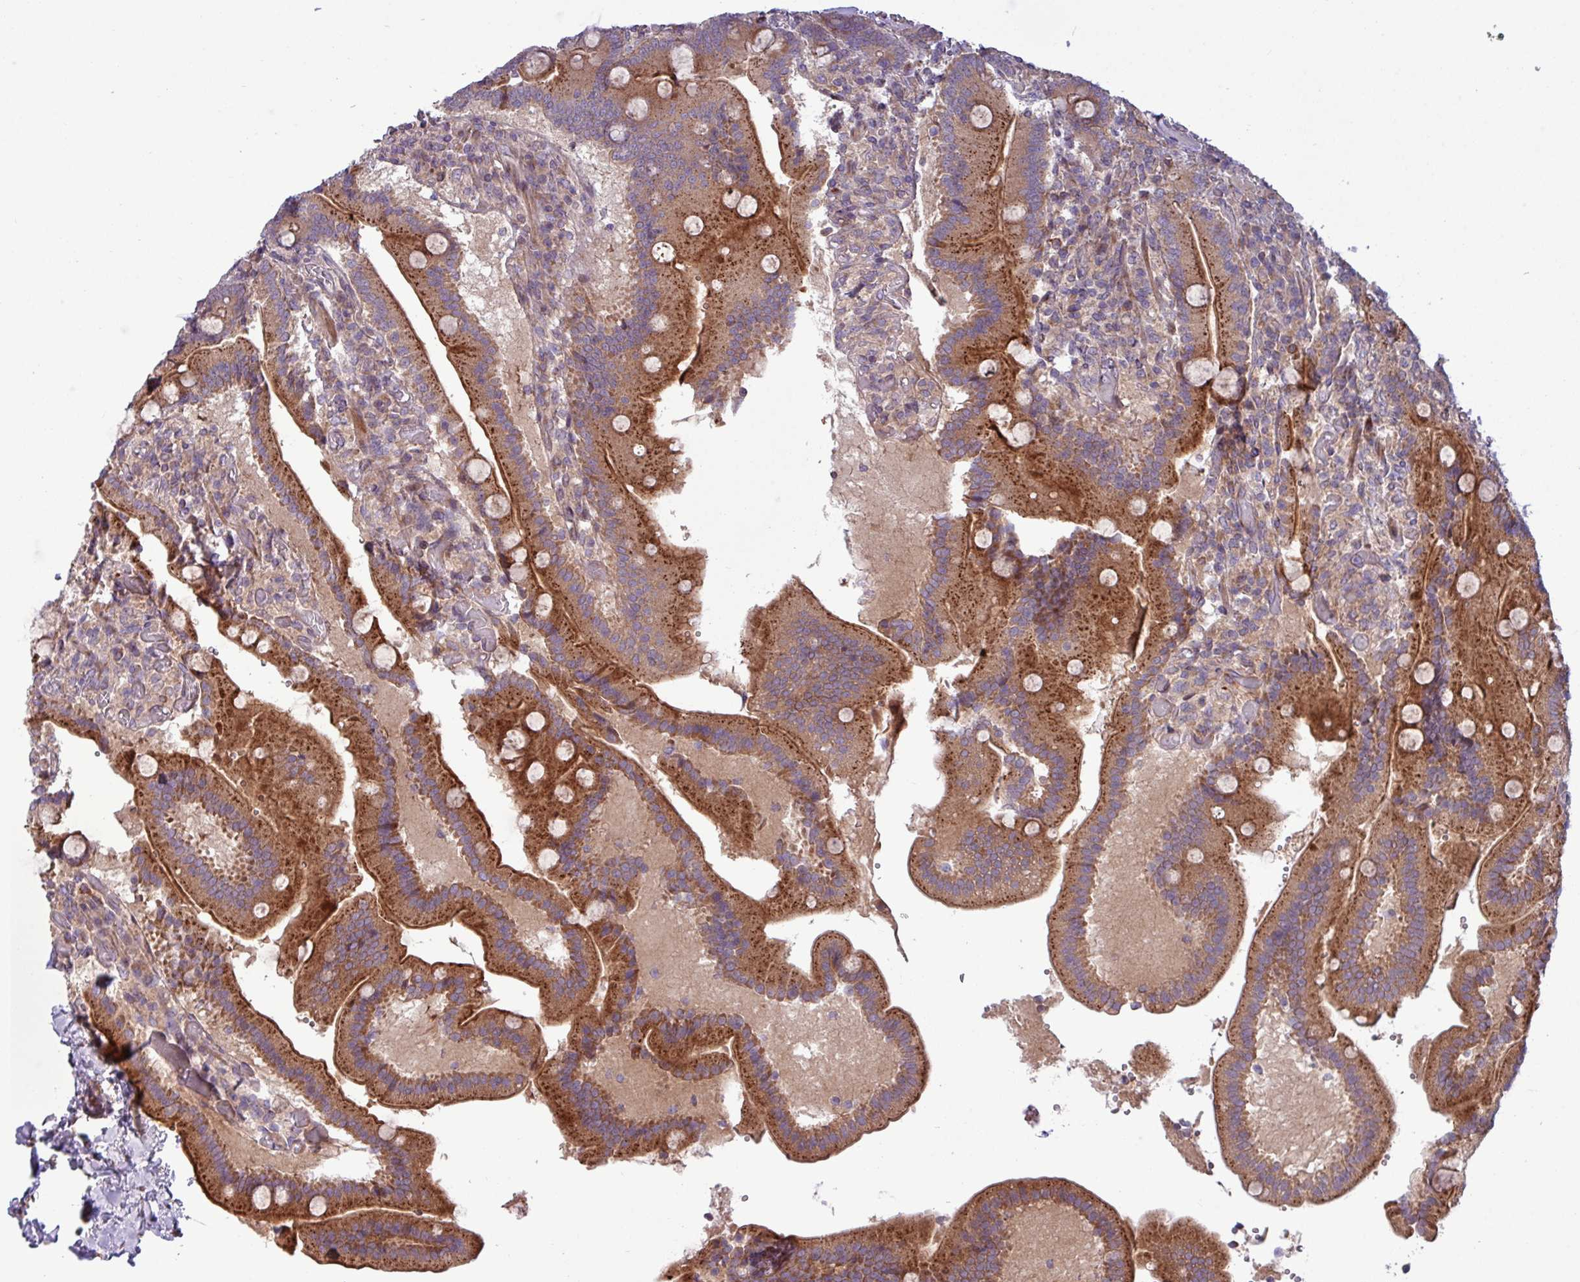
{"staining": {"intensity": "strong", "quantity": "25%-75%", "location": "cytoplasmic/membranous"}, "tissue": "duodenum", "cell_type": "Glandular cells", "image_type": "normal", "snomed": [{"axis": "morphology", "description": "Normal tissue, NOS"}, {"axis": "topography", "description": "Duodenum"}], "caption": "Immunohistochemical staining of unremarkable duodenum shows strong cytoplasmic/membranous protein expression in approximately 25%-75% of glandular cells. (DAB (3,3'-diaminobenzidine) IHC, brown staining for protein, blue staining for nuclei).", "gene": "TNFSF12", "patient": {"sex": "female", "age": 62}}